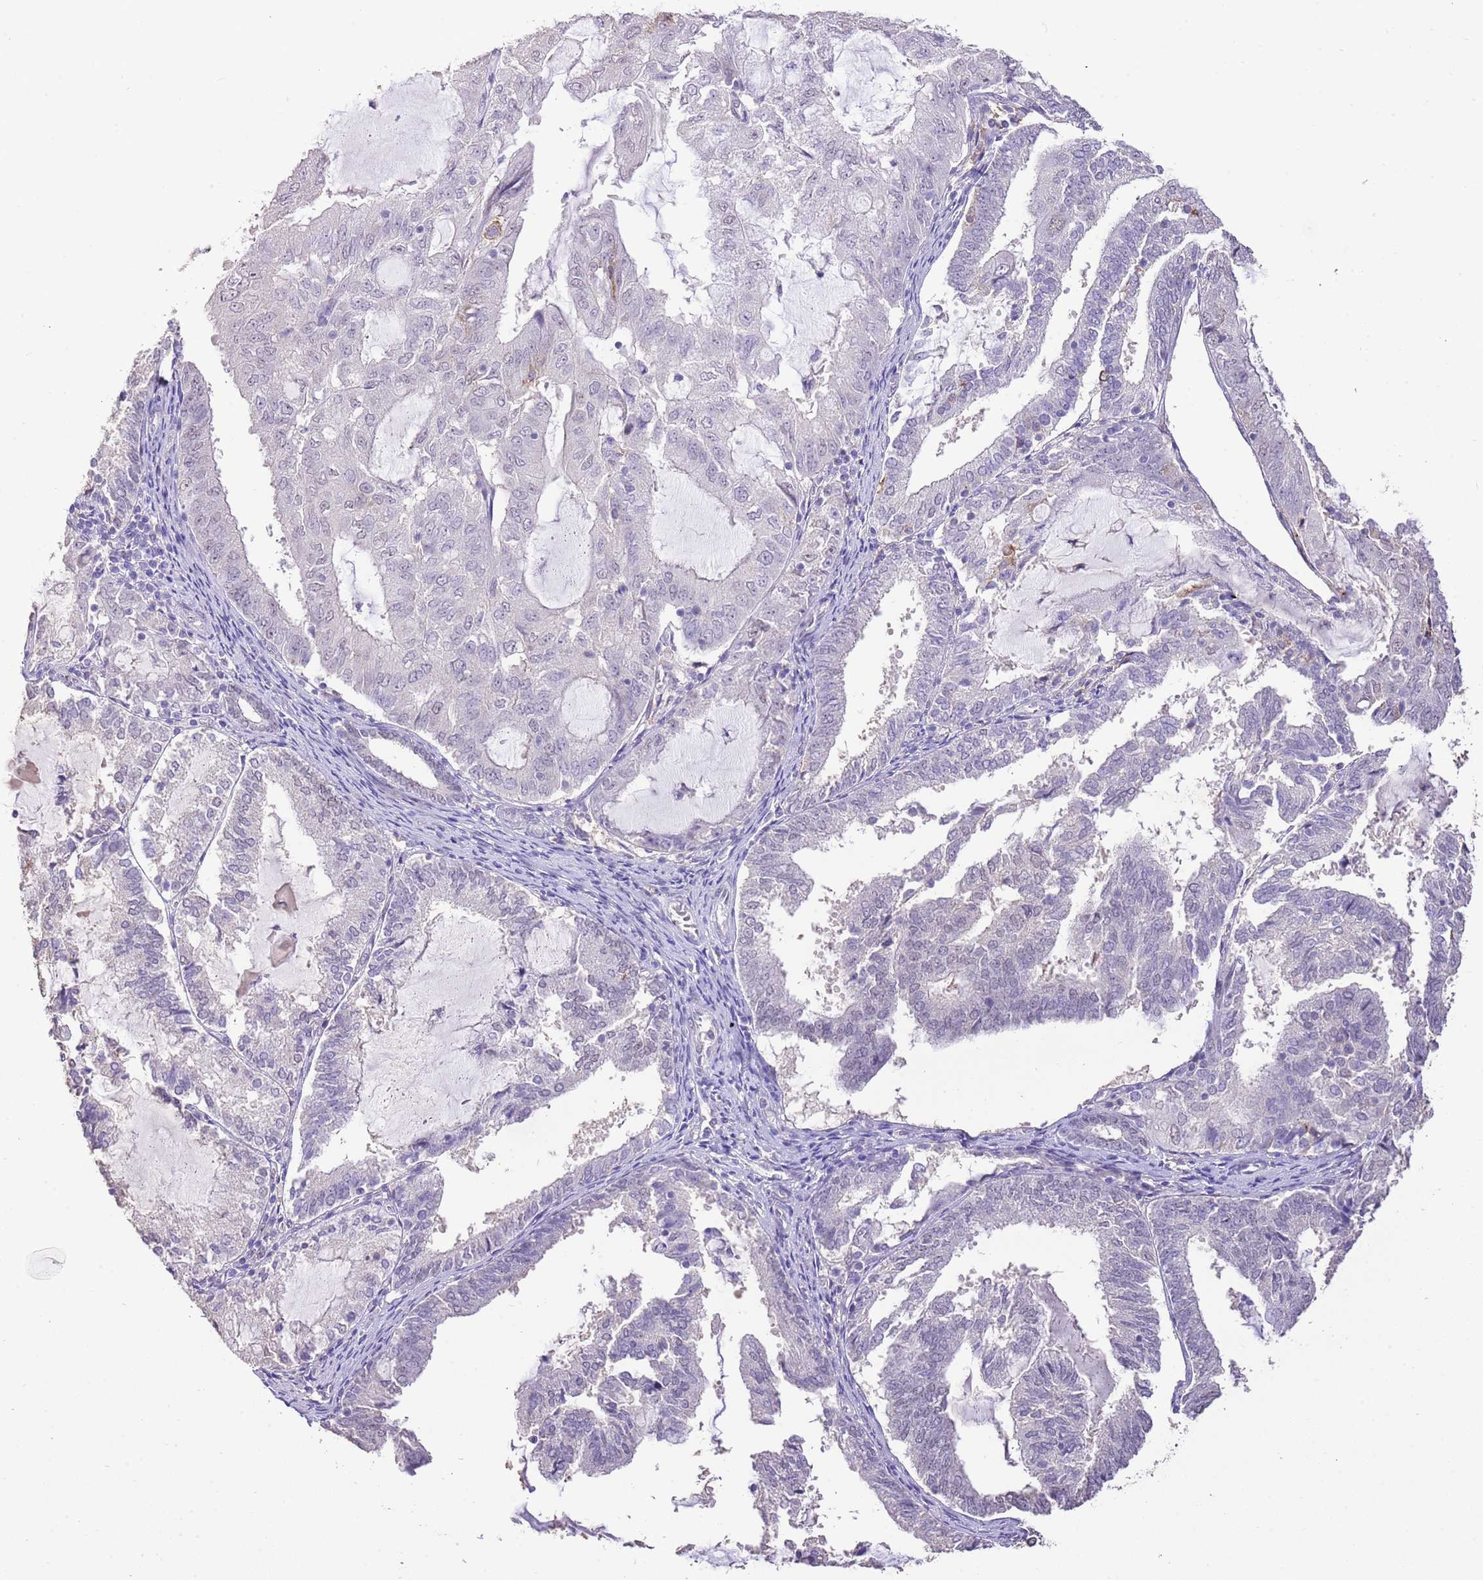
{"staining": {"intensity": "negative", "quantity": "none", "location": "none"}, "tissue": "endometrial cancer", "cell_type": "Tumor cells", "image_type": "cancer", "snomed": [{"axis": "morphology", "description": "Adenocarcinoma, NOS"}, {"axis": "topography", "description": "Endometrium"}], "caption": "The IHC histopathology image has no significant staining in tumor cells of adenocarcinoma (endometrial) tissue.", "gene": "IZUMO4", "patient": {"sex": "female", "age": 81}}